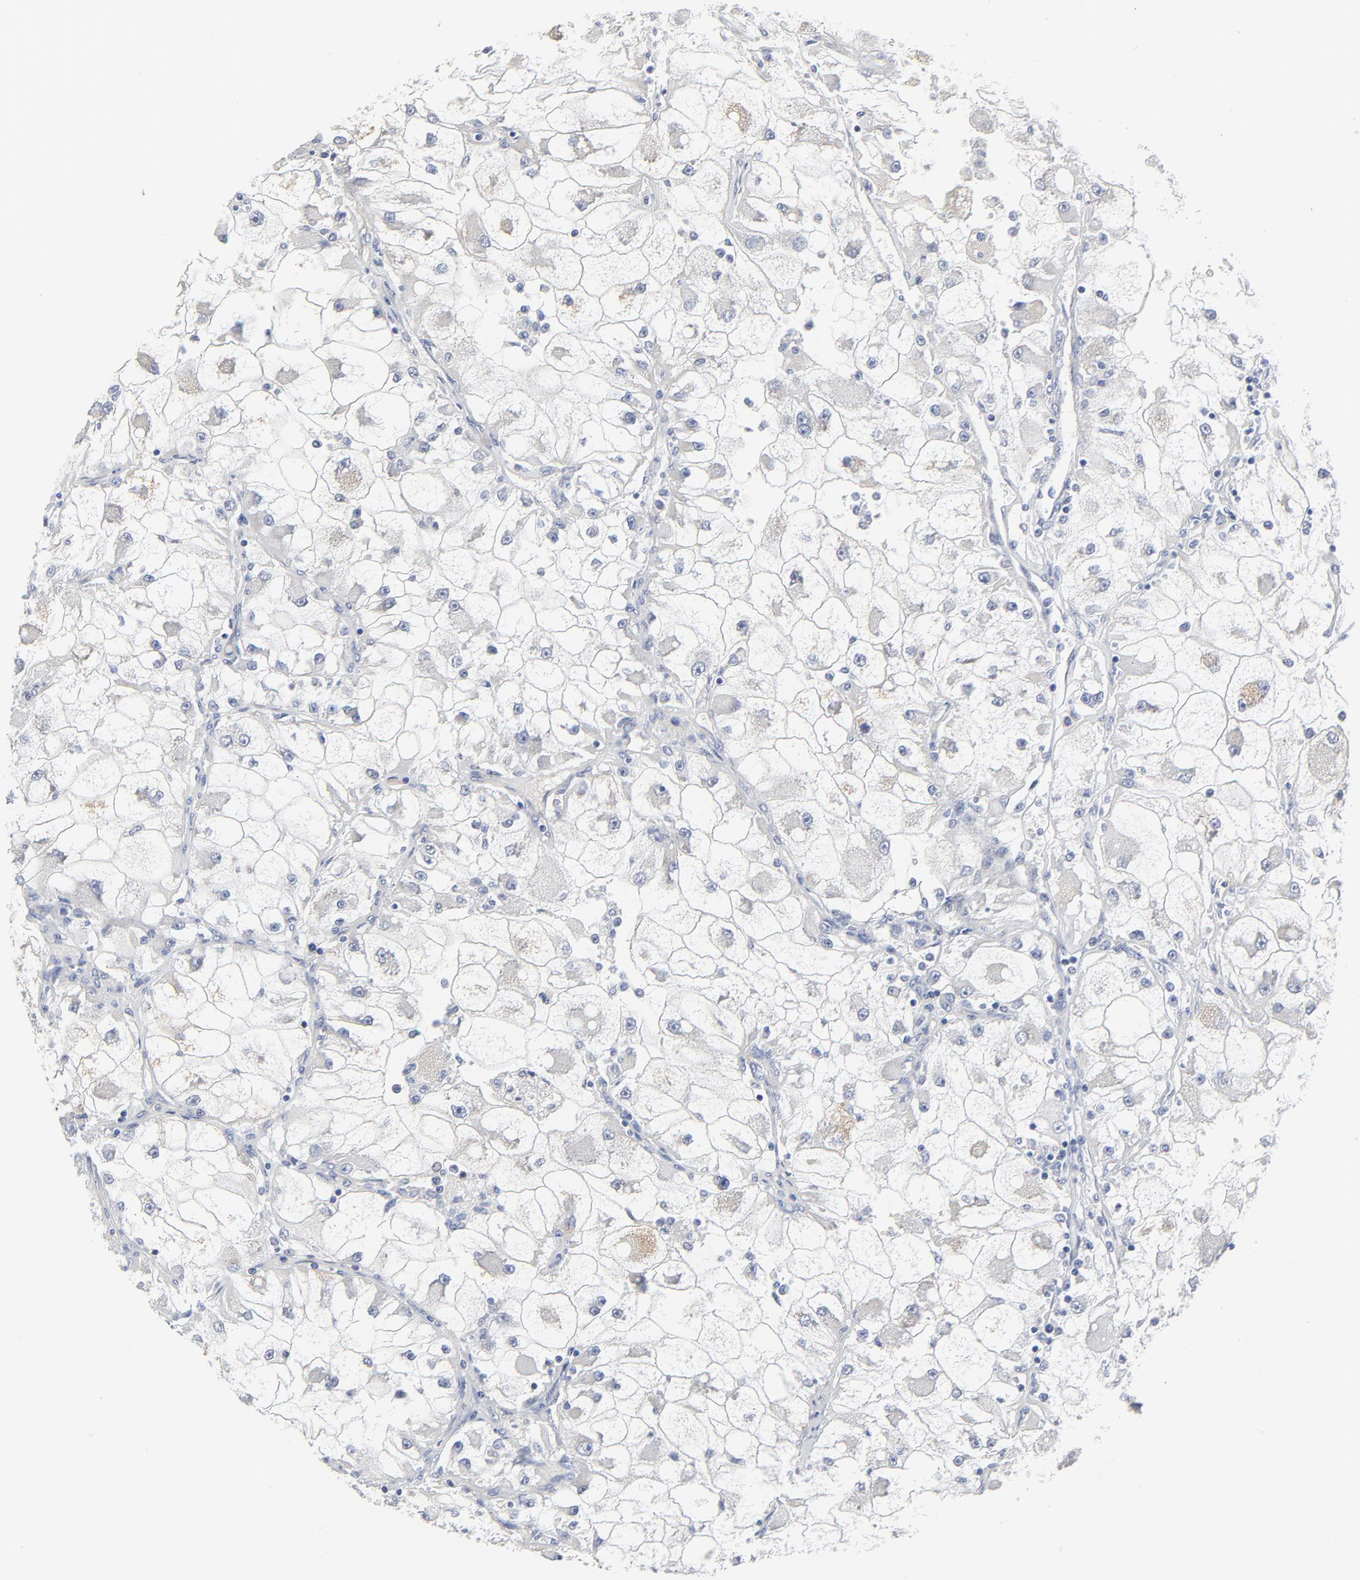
{"staining": {"intensity": "negative", "quantity": "none", "location": "none"}, "tissue": "renal cancer", "cell_type": "Tumor cells", "image_type": "cancer", "snomed": [{"axis": "morphology", "description": "Adenocarcinoma, NOS"}, {"axis": "topography", "description": "Kidney"}], "caption": "High power microscopy micrograph of an immunohistochemistry (IHC) image of renal cancer, revealing no significant staining in tumor cells.", "gene": "DHRSX", "patient": {"sex": "female", "age": 73}}